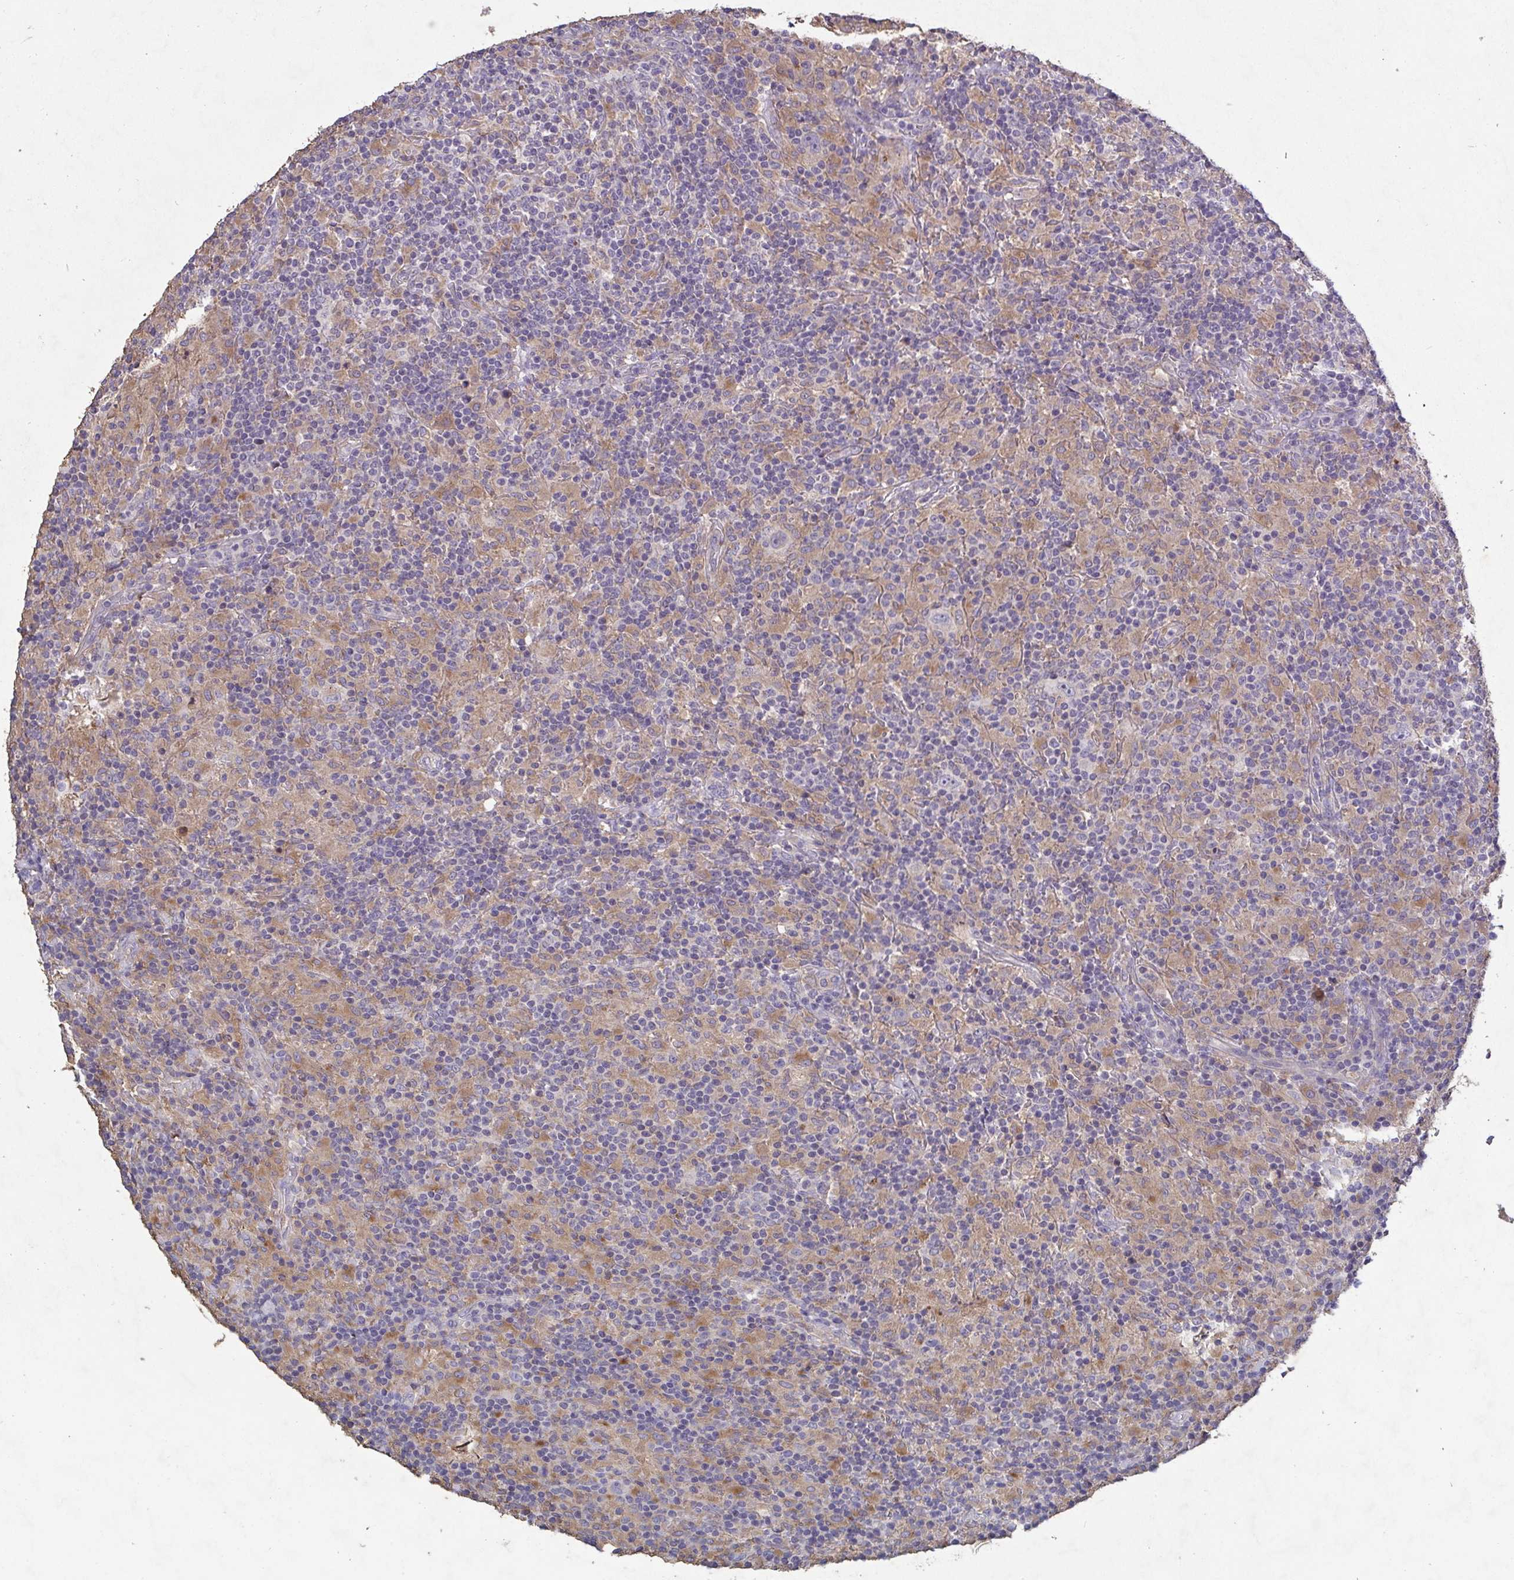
{"staining": {"intensity": "negative", "quantity": "none", "location": "none"}, "tissue": "lymphoma", "cell_type": "Tumor cells", "image_type": "cancer", "snomed": [{"axis": "morphology", "description": "Hodgkin's disease, NOS"}, {"axis": "topography", "description": "Lymph node"}], "caption": "Hodgkin's disease was stained to show a protein in brown. There is no significant staining in tumor cells.", "gene": "GALNT13", "patient": {"sex": "male", "age": 70}}